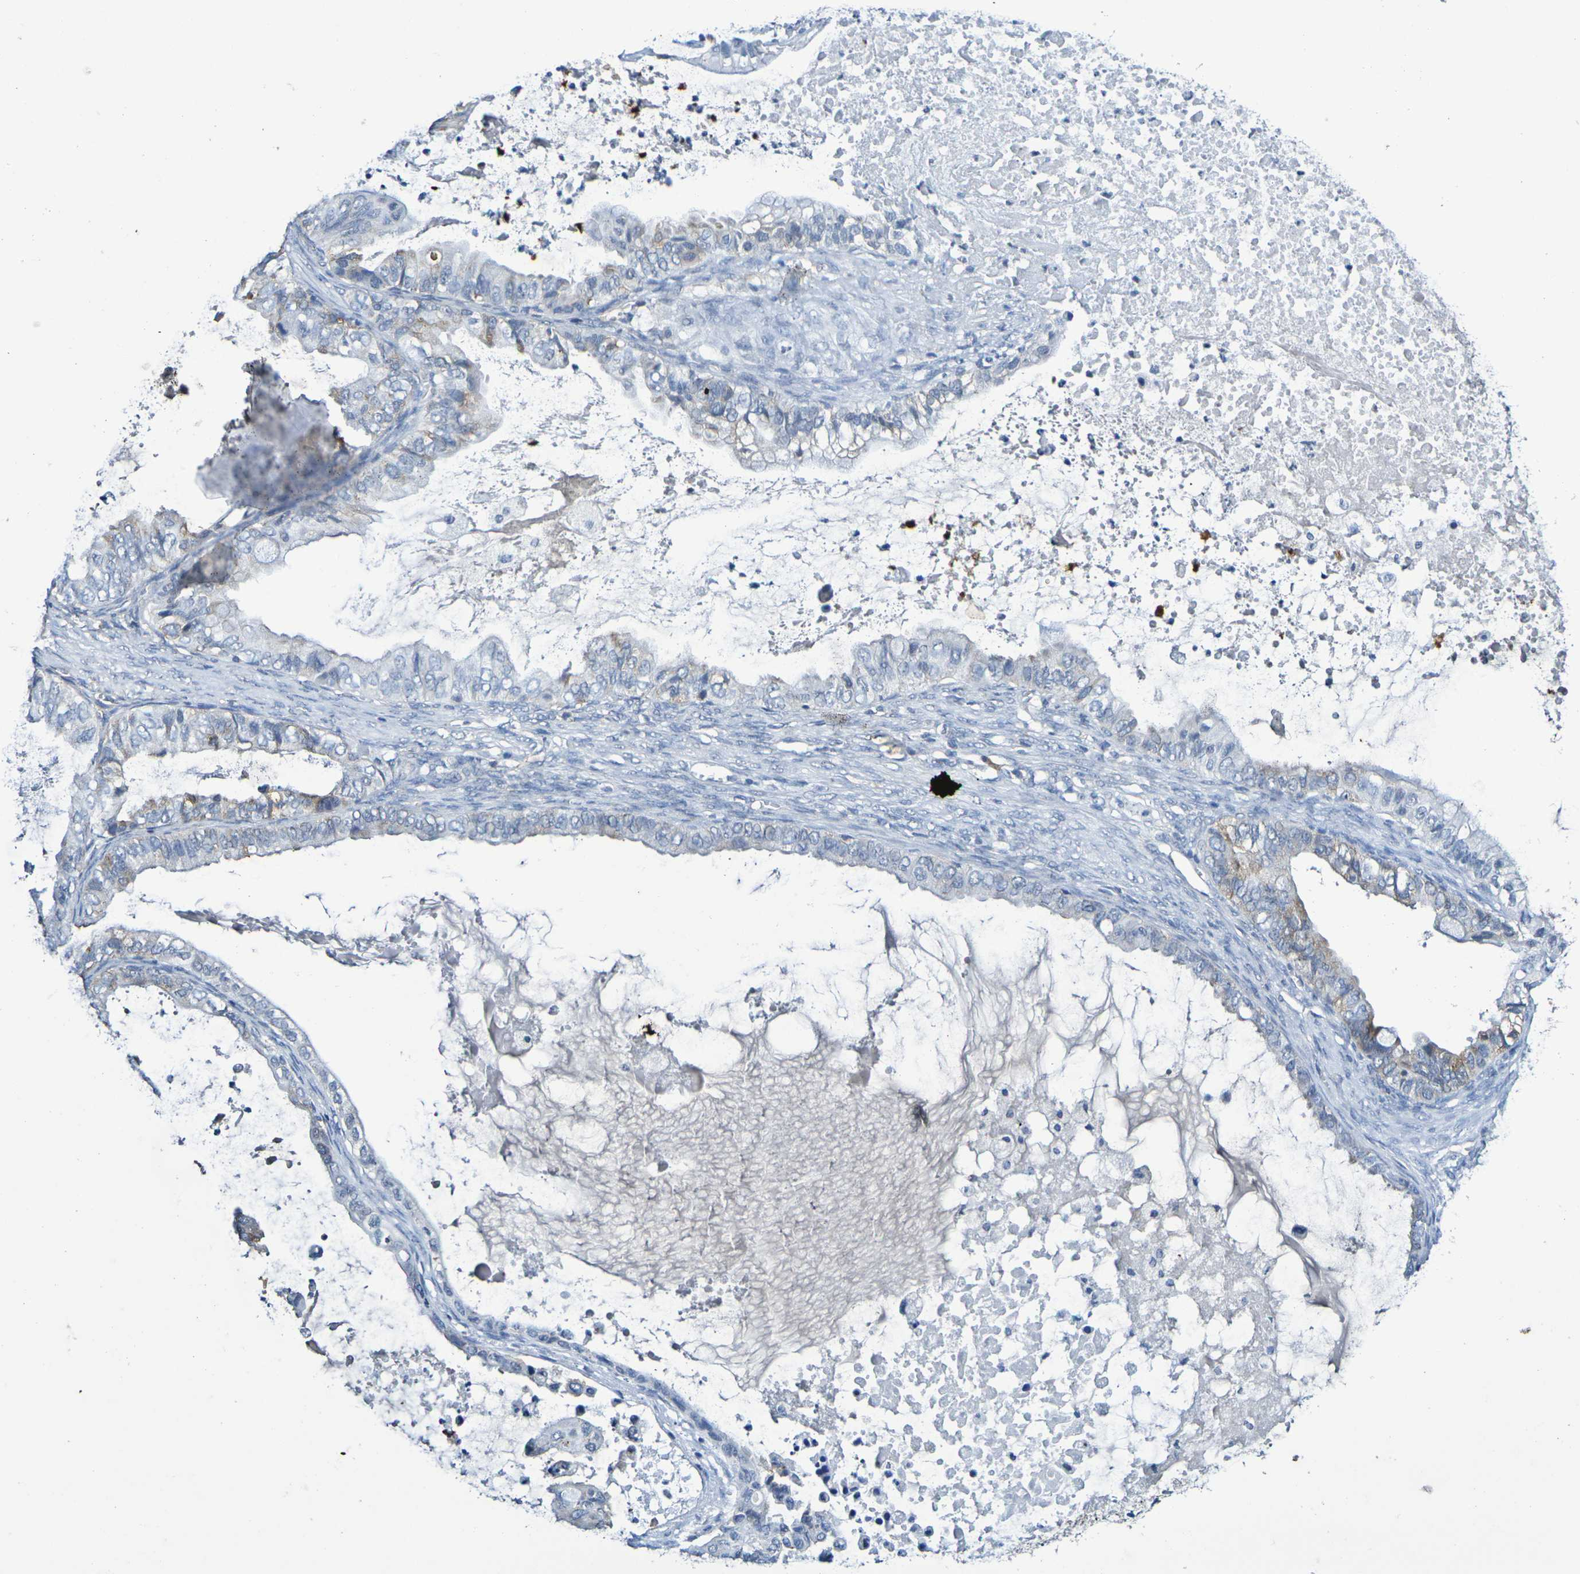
{"staining": {"intensity": "weak", "quantity": "<25%", "location": "cytoplasmic/membranous"}, "tissue": "ovarian cancer", "cell_type": "Tumor cells", "image_type": "cancer", "snomed": [{"axis": "morphology", "description": "Cystadenocarcinoma, mucinous, NOS"}, {"axis": "topography", "description": "Ovary"}], "caption": "Tumor cells are negative for brown protein staining in ovarian mucinous cystadenocarcinoma.", "gene": "CHRNB1", "patient": {"sex": "female", "age": 80}}